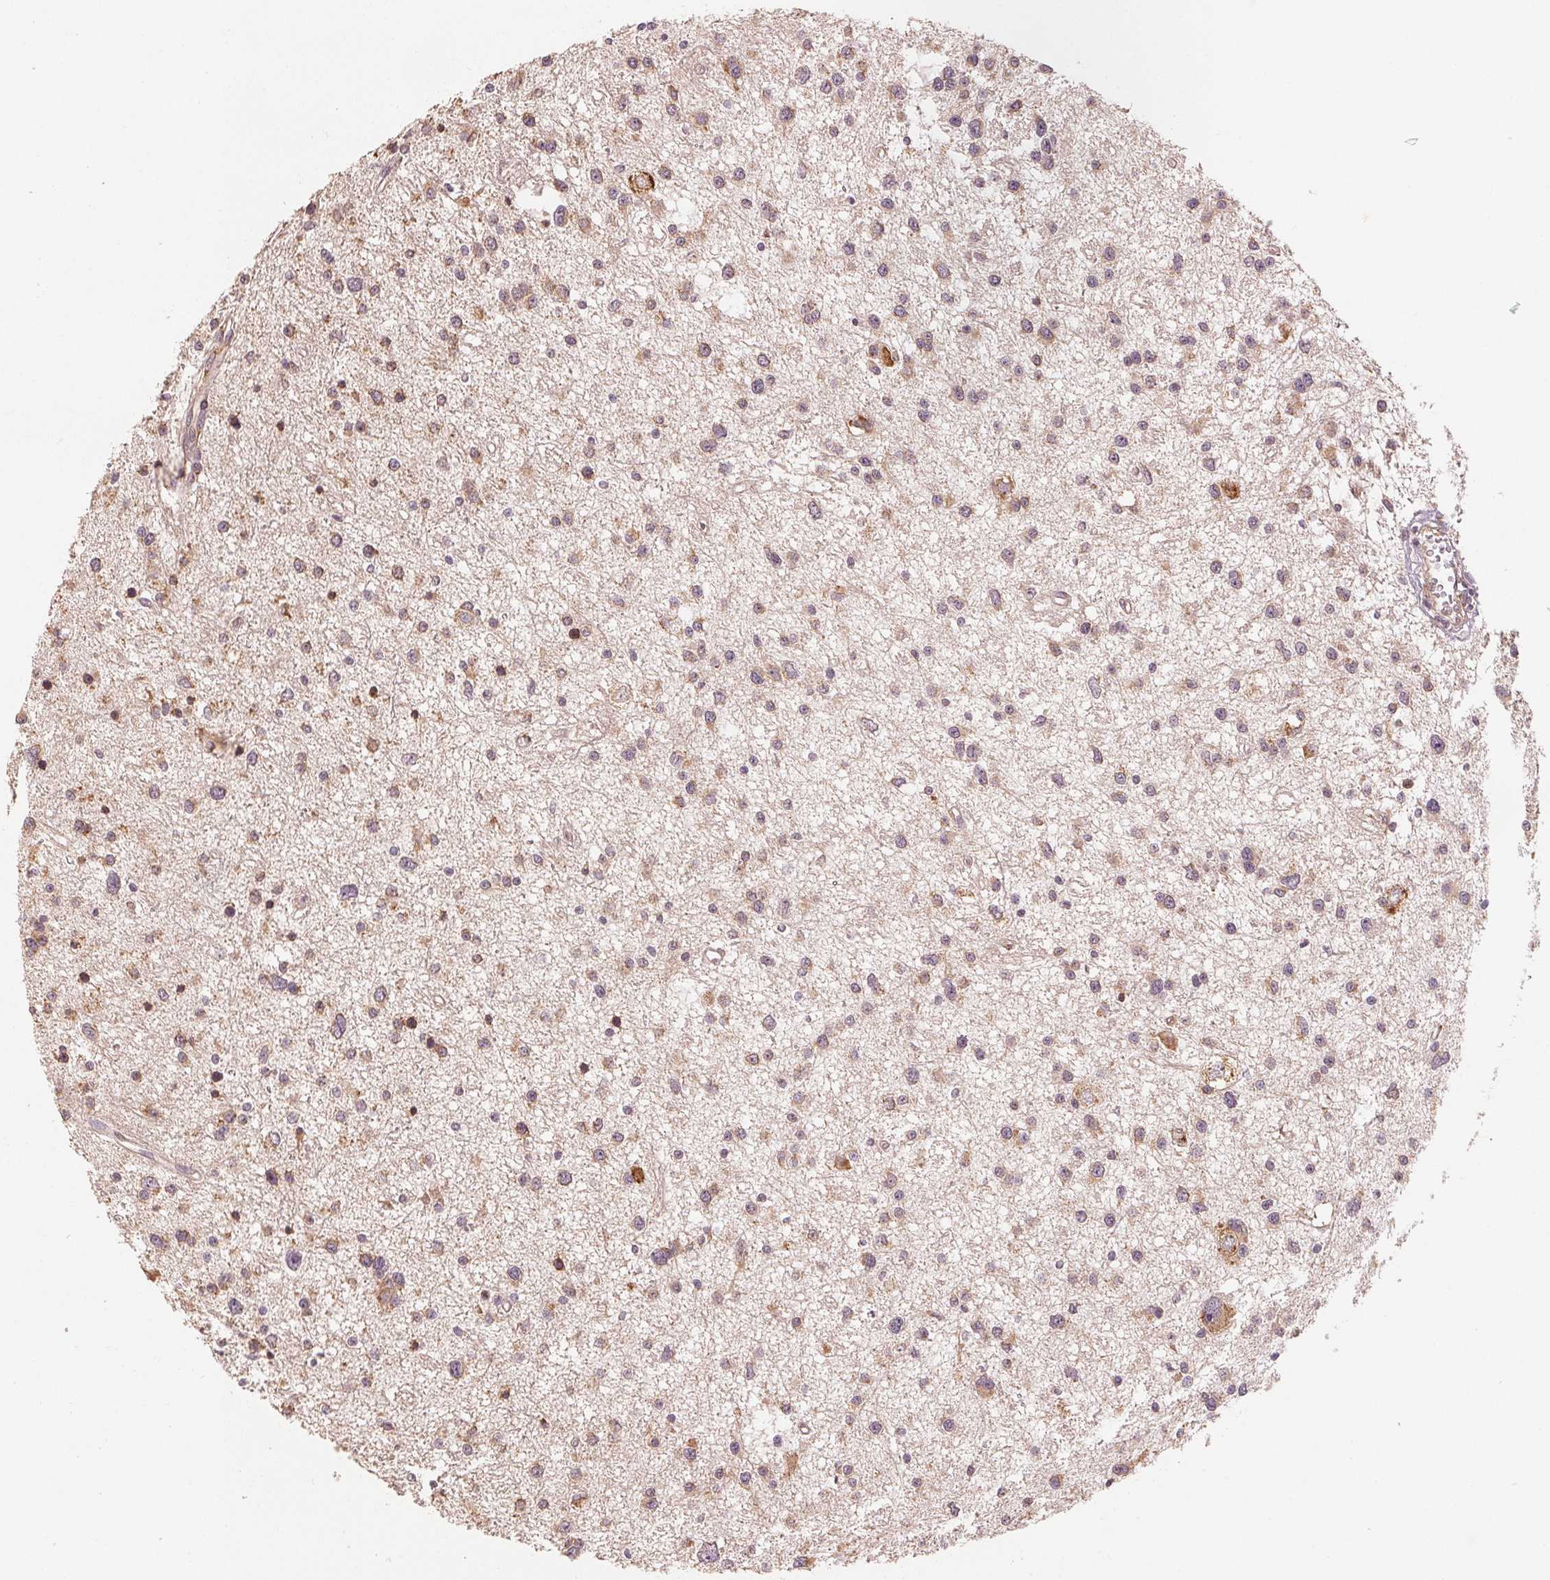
{"staining": {"intensity": "moderate", "quantity": "25%-75%", "location": "cytoplasmic/membranous"}, "tissue": "glioma", "cell_type": "Tumor cells", "image_type": "cancer", "snomed": [{"axis": "morphology", "description": "Glioma, malignant, High grade"}, {"axis": "topography", "description": "Brain"}], "caption": "A brown stain labels moderate cytoplasmic/membranous positivity of a protein in human glioma tumor cells.", "gene": "SLC20A1", "patient": {"sex": "male", "age": 54}}